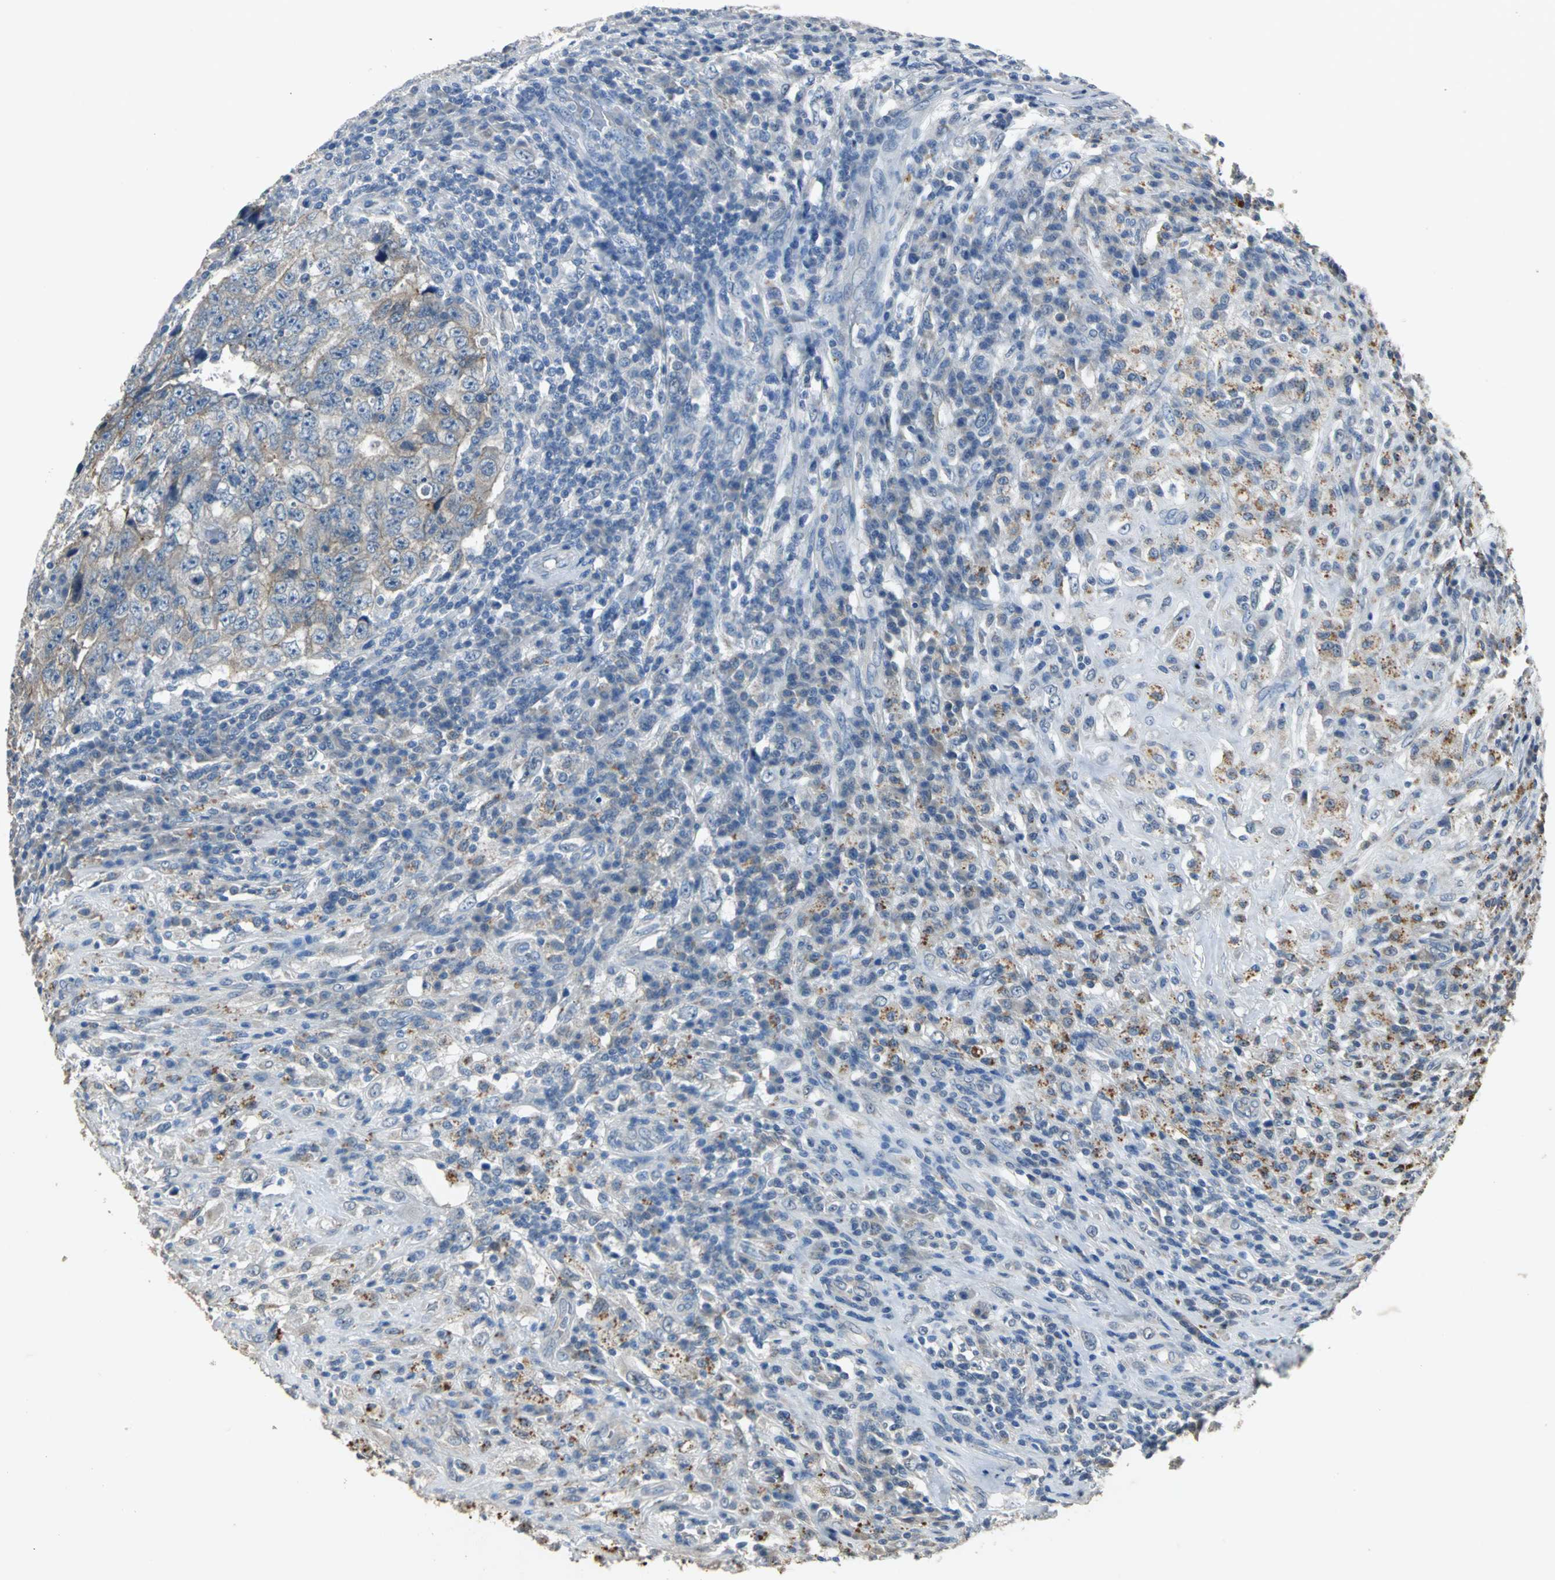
{"staining": {"intensity": "weak", "quantity": ">75%", "location": "cytoplasmic/membranous"}, "tissue": "testis cancer", "cell_type": "Tumor cells", "image_type": "cancer", "snomed": [{"axis": "morphology", "description": "Necrosis, NOS"}, {"axis": "morphology", "description": "Carcinoma, Embryonal, NOS"}, {"axis": "topography", "description": "Testis"}], "caption": "Immunohistochemical staining of human testis cancer (embryonal carcinoma) reveals weak cytoplasmic/membranous protein staining in about >75% of tumor cells.", "gene": "OCLN", "patient": {"sex": "male", "age": 19}}